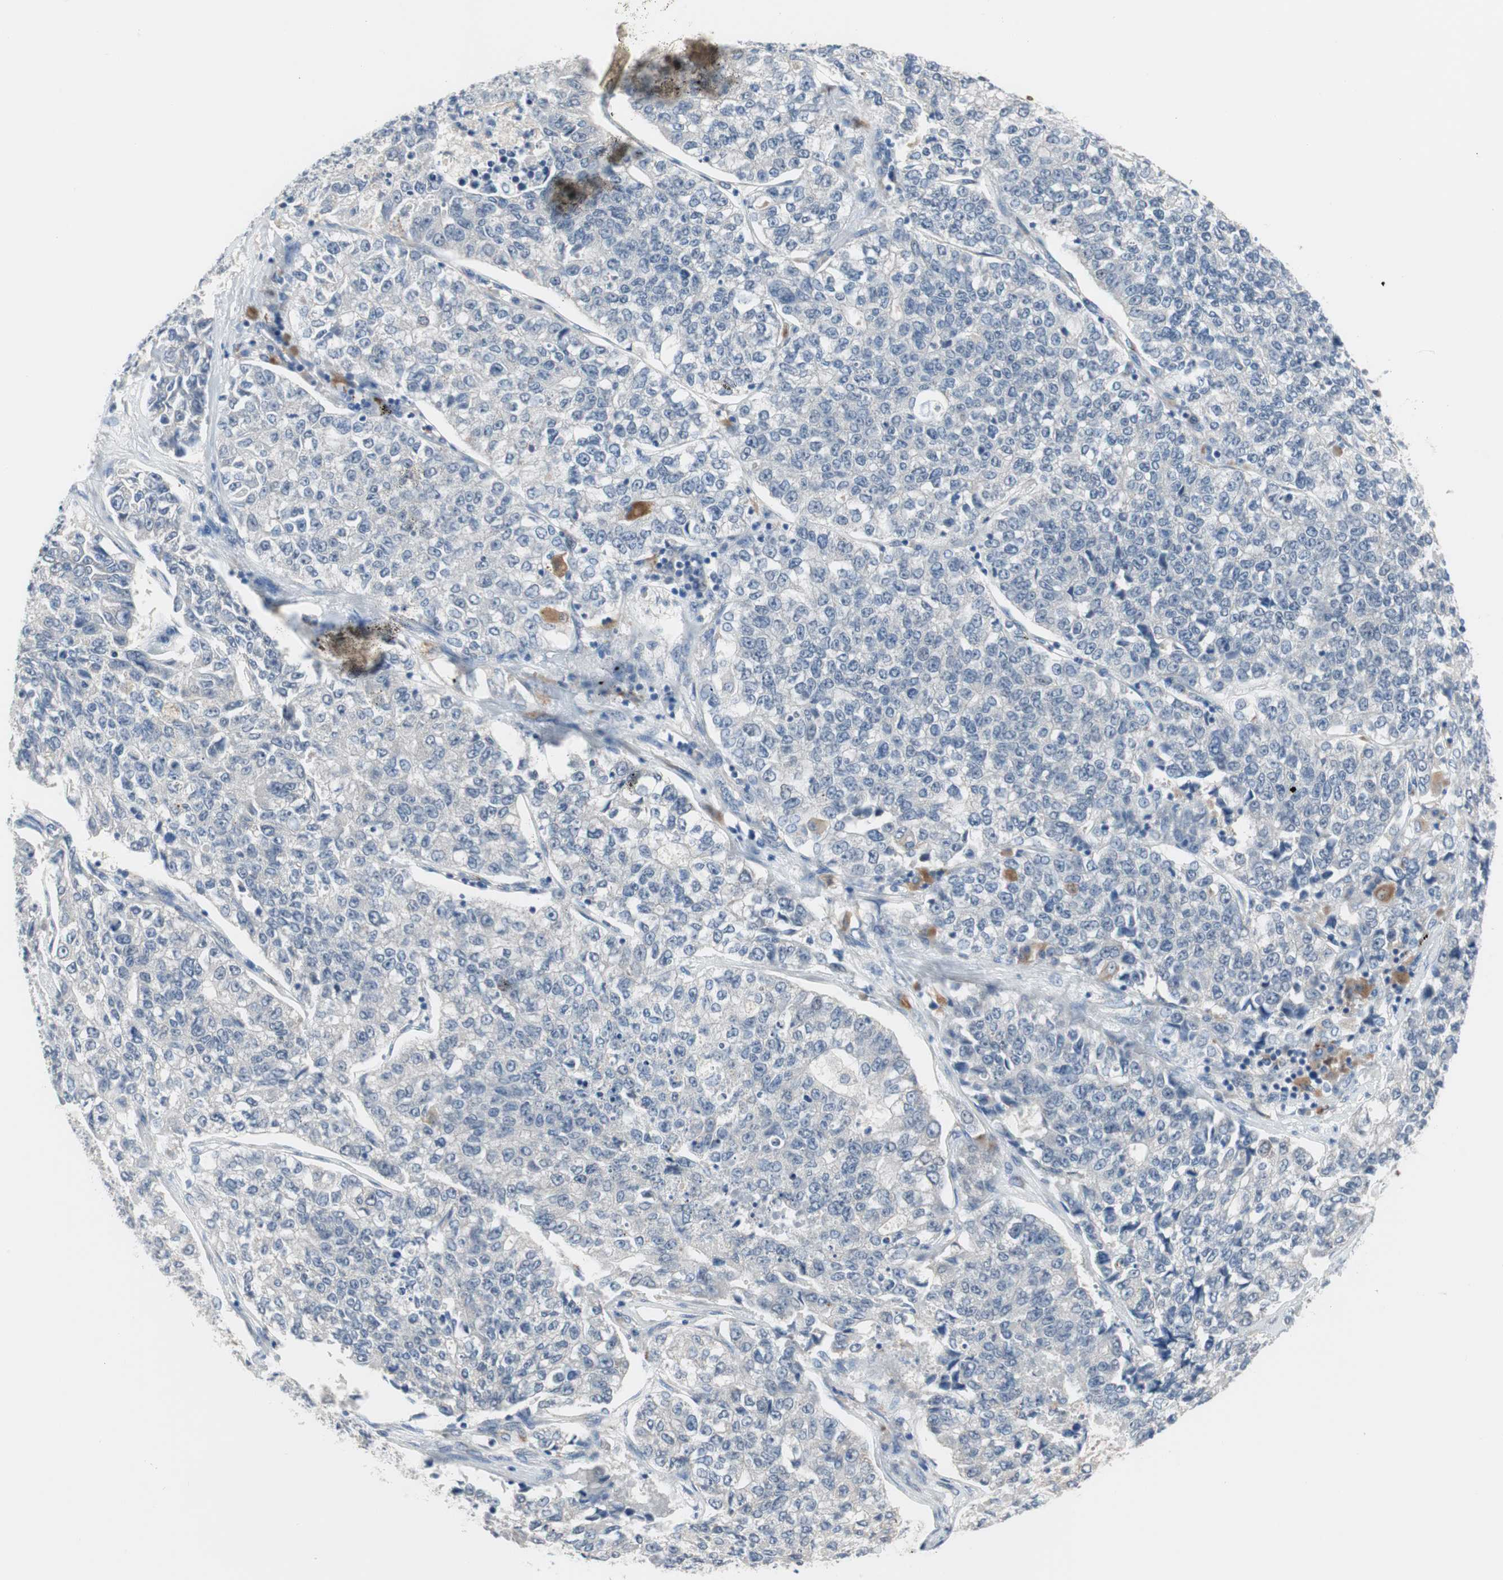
{"staining": {"intensity": "negative", "quantity": "none", "location": "none"}, "tissue": "lung cancer", "cell_type": "Tumor cells", "image_type": "cancer", "snomed": [{"axis": "morphology", "description": "Adenocarcinoma, NOS"}, {"axis": "topography", "description": "Lung"}], "caption": "A high-resolution image shows IHC staining of adenocarcinoma (lung), which reveals no significant staining in tumor cells. (DAB immunohistochemistry (IHC) with hematoxylin counter stain).", "gene": "GRHL1", "patient": {"sex": "male", "age": 49}}